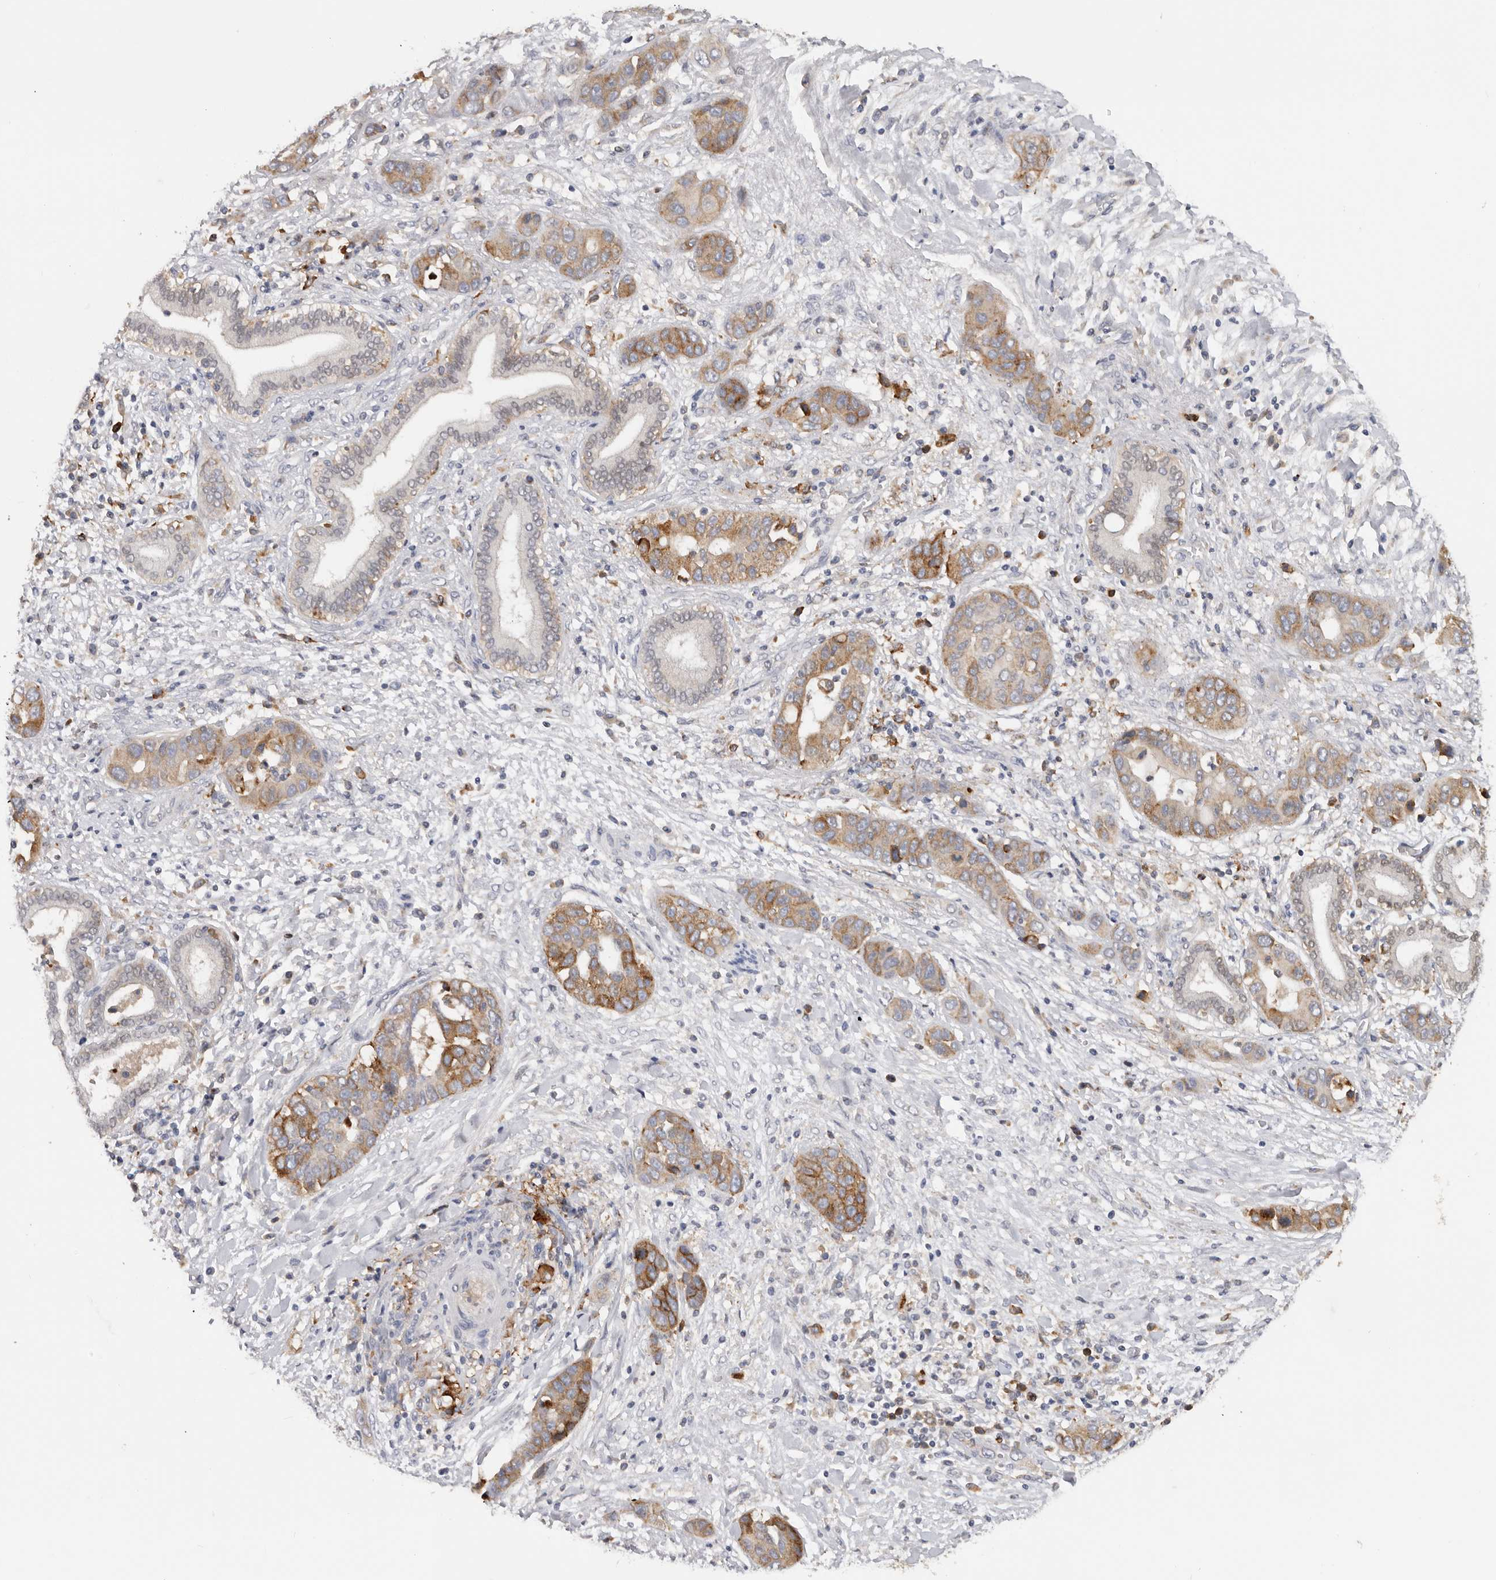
{"staining": {"intensity": "moderate", "quantity": ">75%", "location": "cytoplasmic/membranous"}, "tissue": "liver cancer", "cell_type": "Tumor cells", "image_type": "cancer", "snomed": [{"axis": "morphology", "description": "Cholangiocarcinoma"}, {"axis": "topography", "description": "Liver"}], "caption": "Protein analysis of liver cholangiocarcinoma tissue reveals moderate cytoplasmic/membranous expression in about >75% of tumor cells.", "gene": "TFRC", "patient": {"sex": "female", "age": 52}}